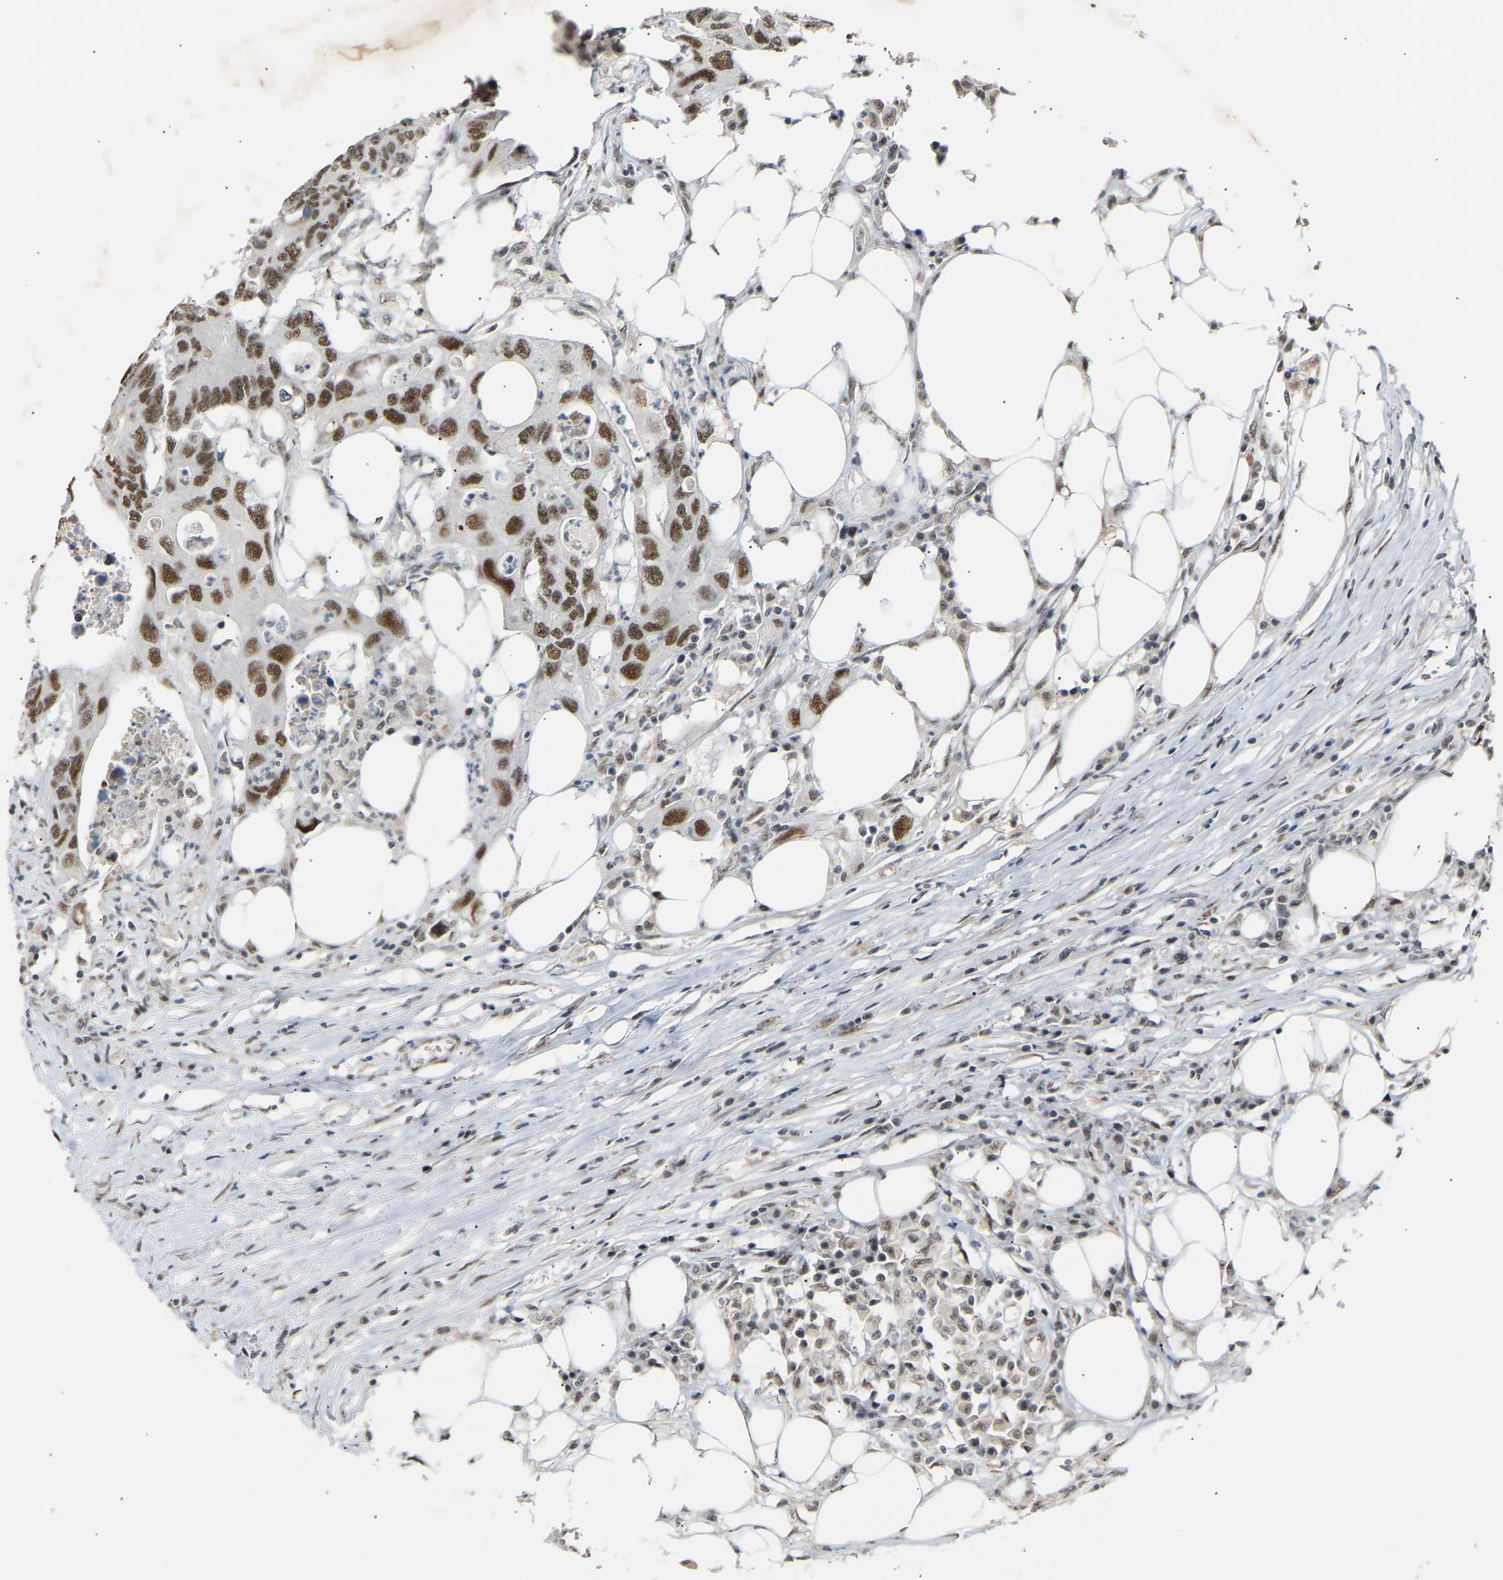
{"staining": {"intensity": "moderate", "quantity": ">75%", "location": "nuclear"}, "tissue": "colorectal cancer", "cell_type": "Tumor cells", "image_type": "cancer", "snomed": [{"axis": "morphology", "description": "Adenocarcinoma, NOS"}, {"axis": "topography", "description": "Colon"}], "caption": "Approximately >75% of tumor cells in human adenocarcinoma (colorectal) exhibit moderate nuclear protein expression as visualized by brown immunohistochemical staining.", "gene": "NELFB", "patient": {"sex": "male", "age": 71}}